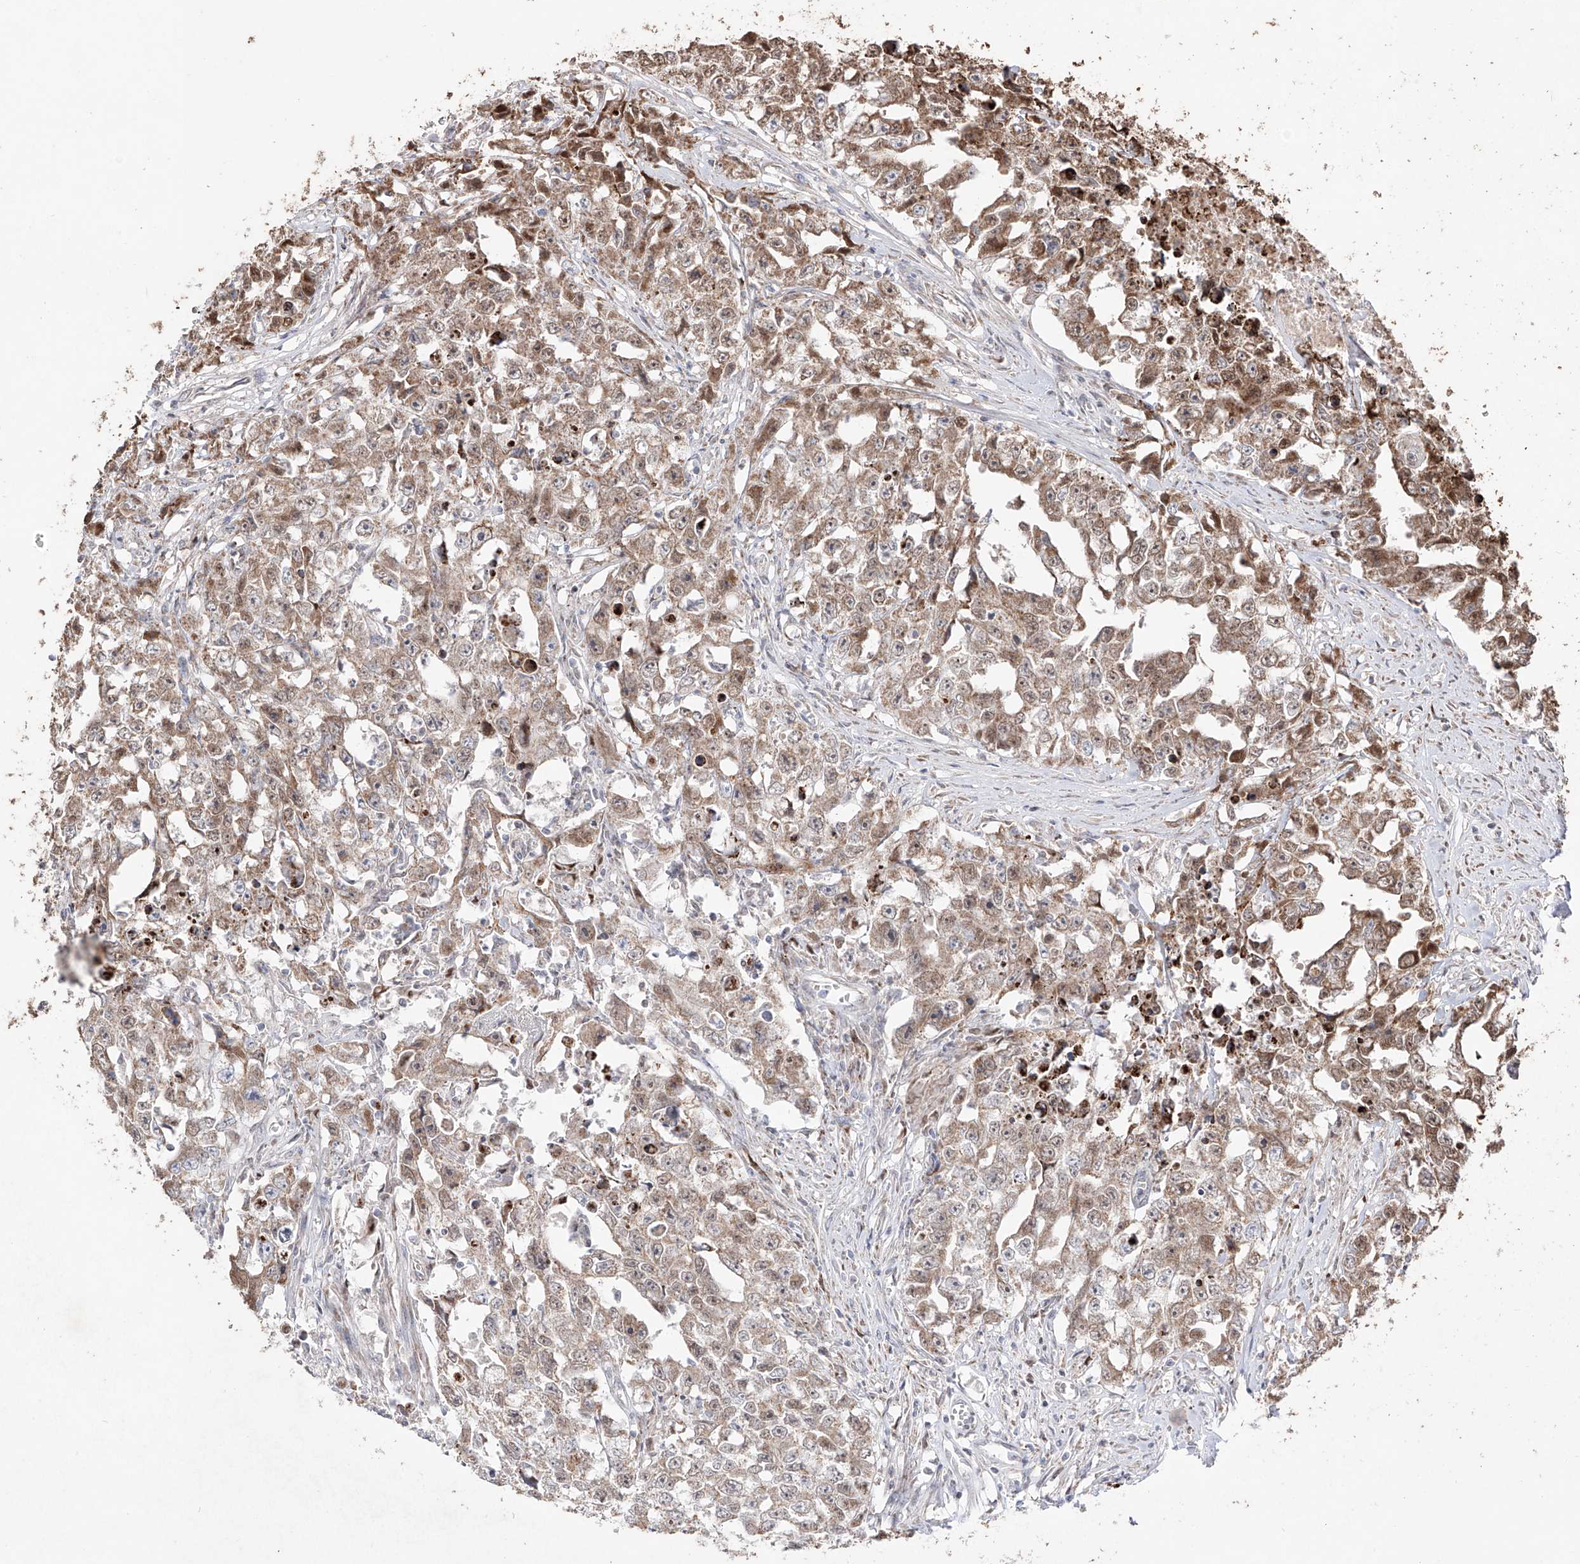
{"staining": {"intensity": "moderate", "quantity": ">75%", "location": "cytoplasmic/membranous"}, "tissue": "testis cancer", "cell_type": "Tumor cells", "image_type": "cancer", "snomed": [{"axis": "morphology", "description": "Seminoma, NOS"}, {"axis": "morphology", "description": "Carcinoma, Embryonal, NOS"}, {"axis": "topography", "description": "Testis"}], "caption": "A micrograph of testis cancer (embryonal carcinoma) stained for a protein shows moderate cytoplasmic/membranous brown staining in tumor cells.", "gene": "YKT6", "patient": {"sex": "male", "age": 43}}